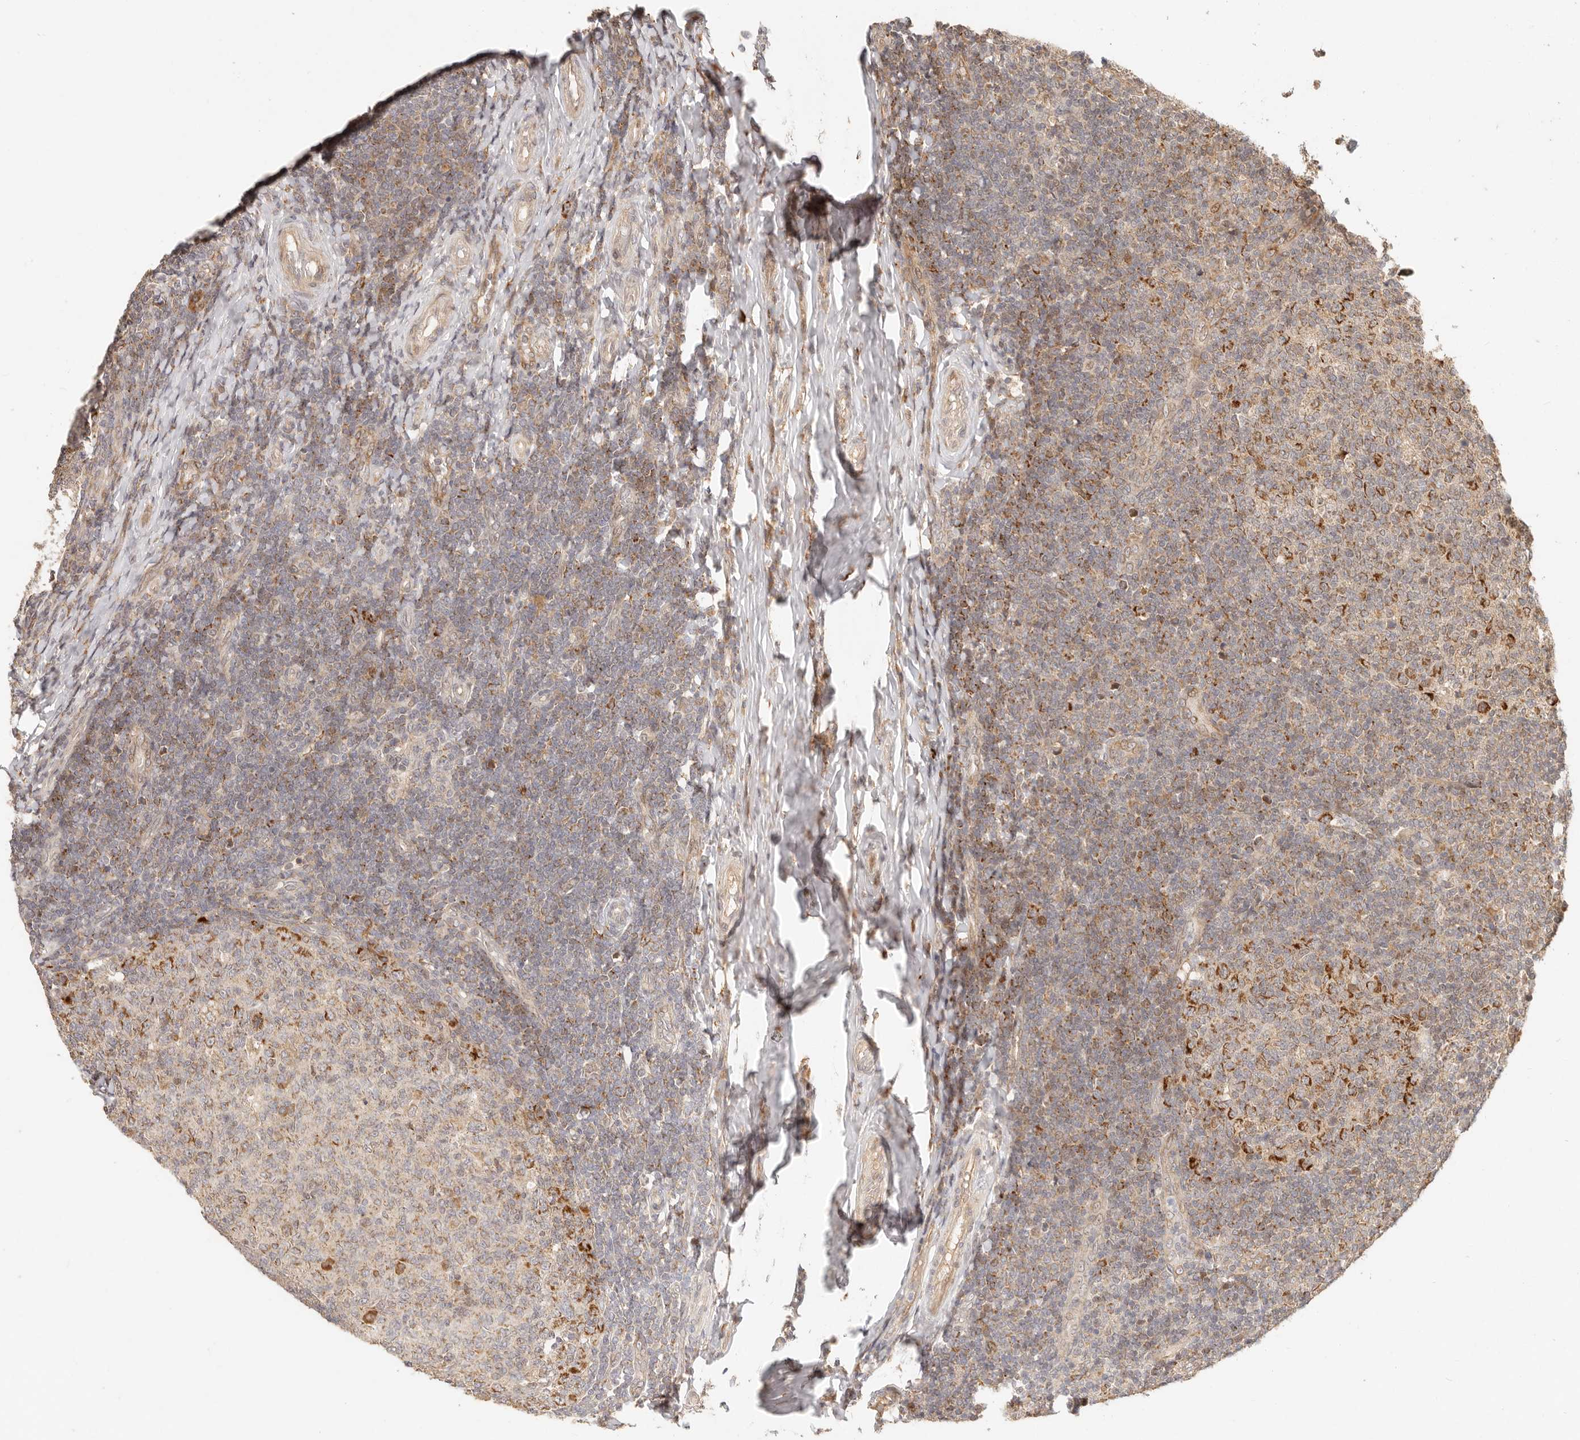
{"staining": {"intensity": "moderate", "quantity": ">75%", "location": "cytoplasmic/membranous"}, "tissue": "tonsil", "cell_type": "Germinal center cells", "image_type": "normal", "snomed": [{"axis": "morphology", "description": "Normal tissue, NOS"}, {"axis": "topography", "description": "Tonsil"}], "caption": "Immunohistochemistry (IHC) of unremarkable tonsil shows medium levels of moderate cytoplasmic/membranous positivity in approximately >75% of germinal center cells.", "gene": "TIMM17A", "patient": {"sex": "female", "age": 19}}